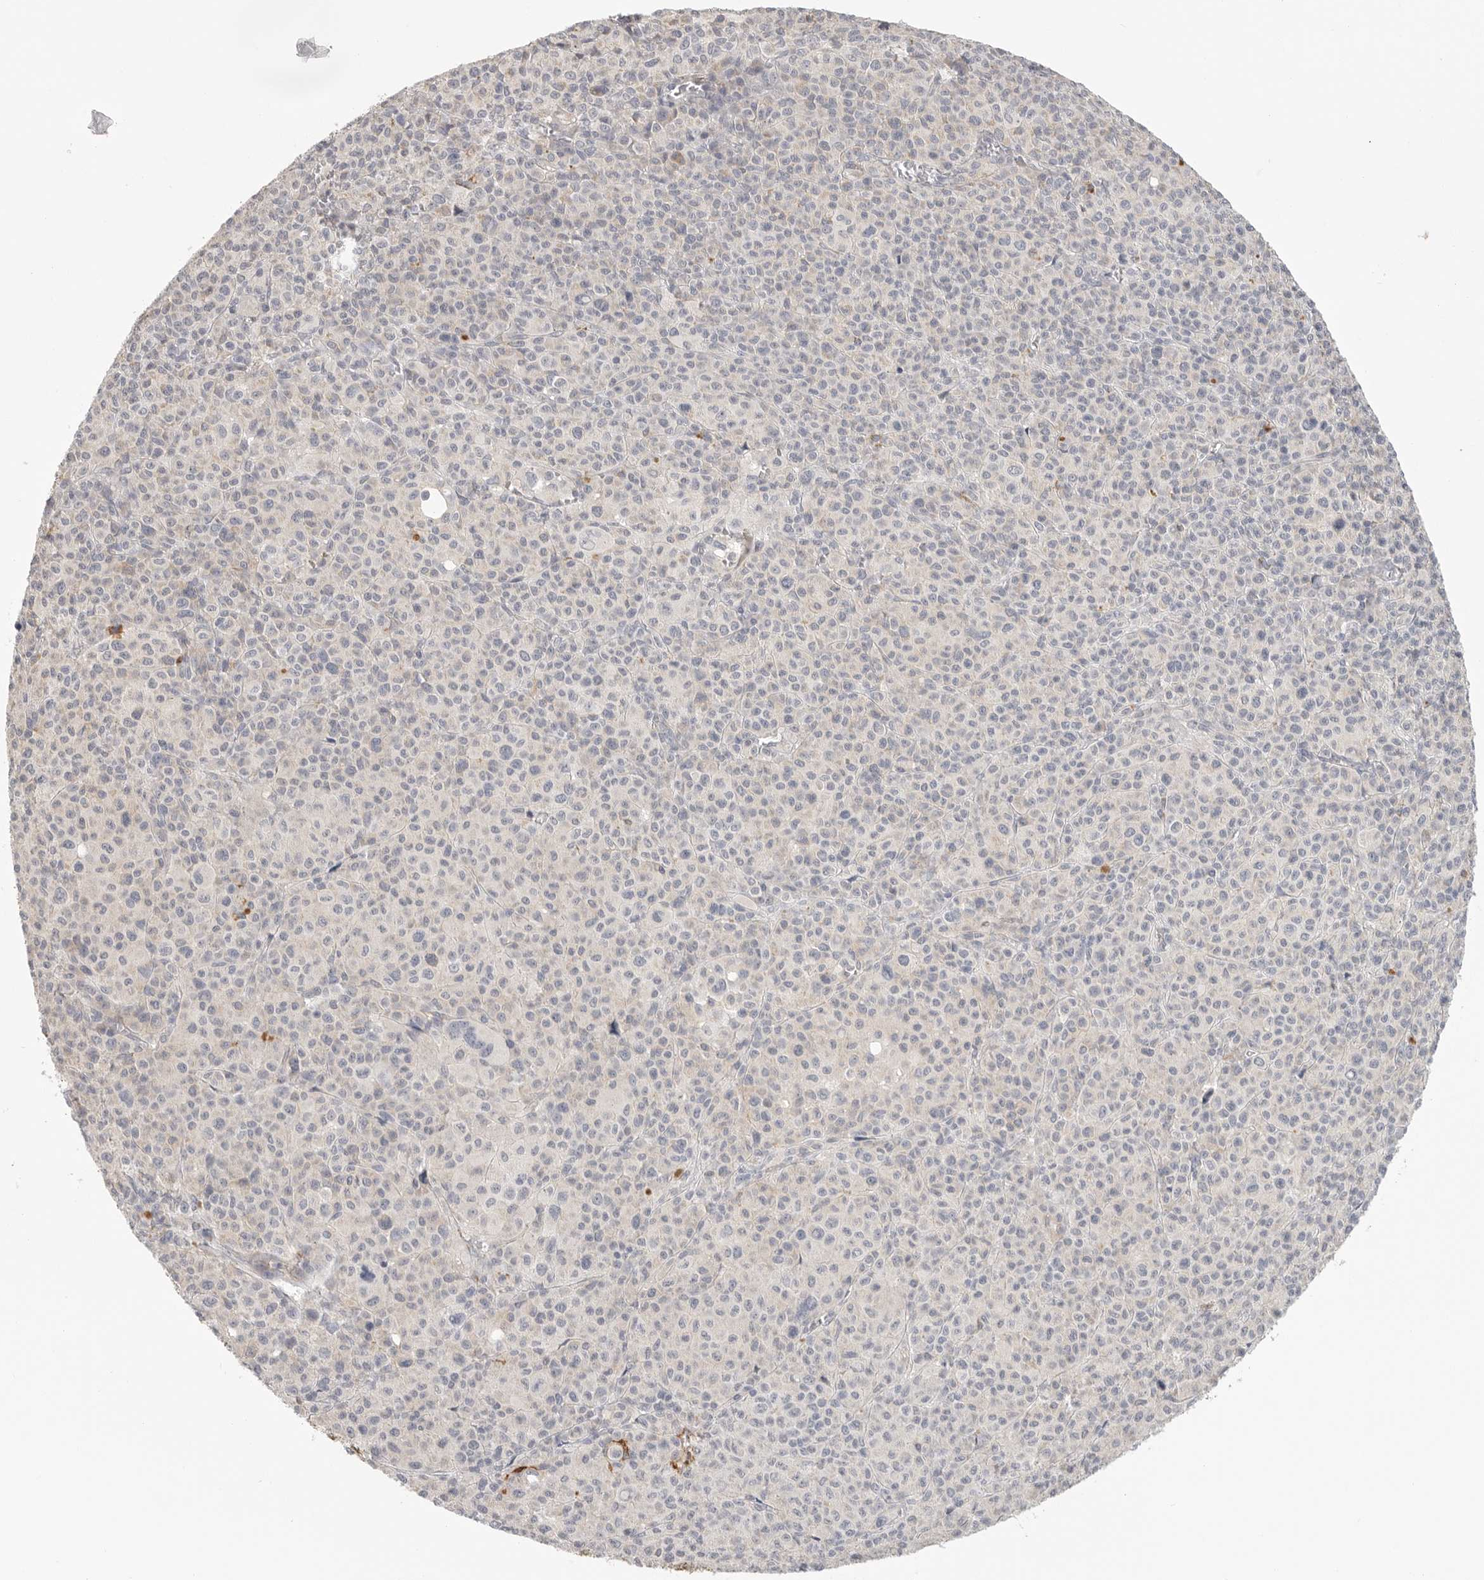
{"staining": {"intensity": "negative", "quantity": "none", "location": "none"}, "tissue": "melanoma", "cell_type": "Tumor cells", "image_type": "cancer", "snomed": [{"axis": "morphology", "description": "Malignant melanoma, Metastatic site"}, {"axis": "topography", "description": "Skin"}], "caption": "DAB immunohistochemical staining of human malignant melanoma (metastatic site) shows no significant positivity in tumor cells. The staining was performed using DAB to visualize the protein expression in brown, while the nuclei were stained in blue with hematoxylin (Magnification: 20x).", "gene": "STAB2", "patient": {"sex": "female", "age": 74}}